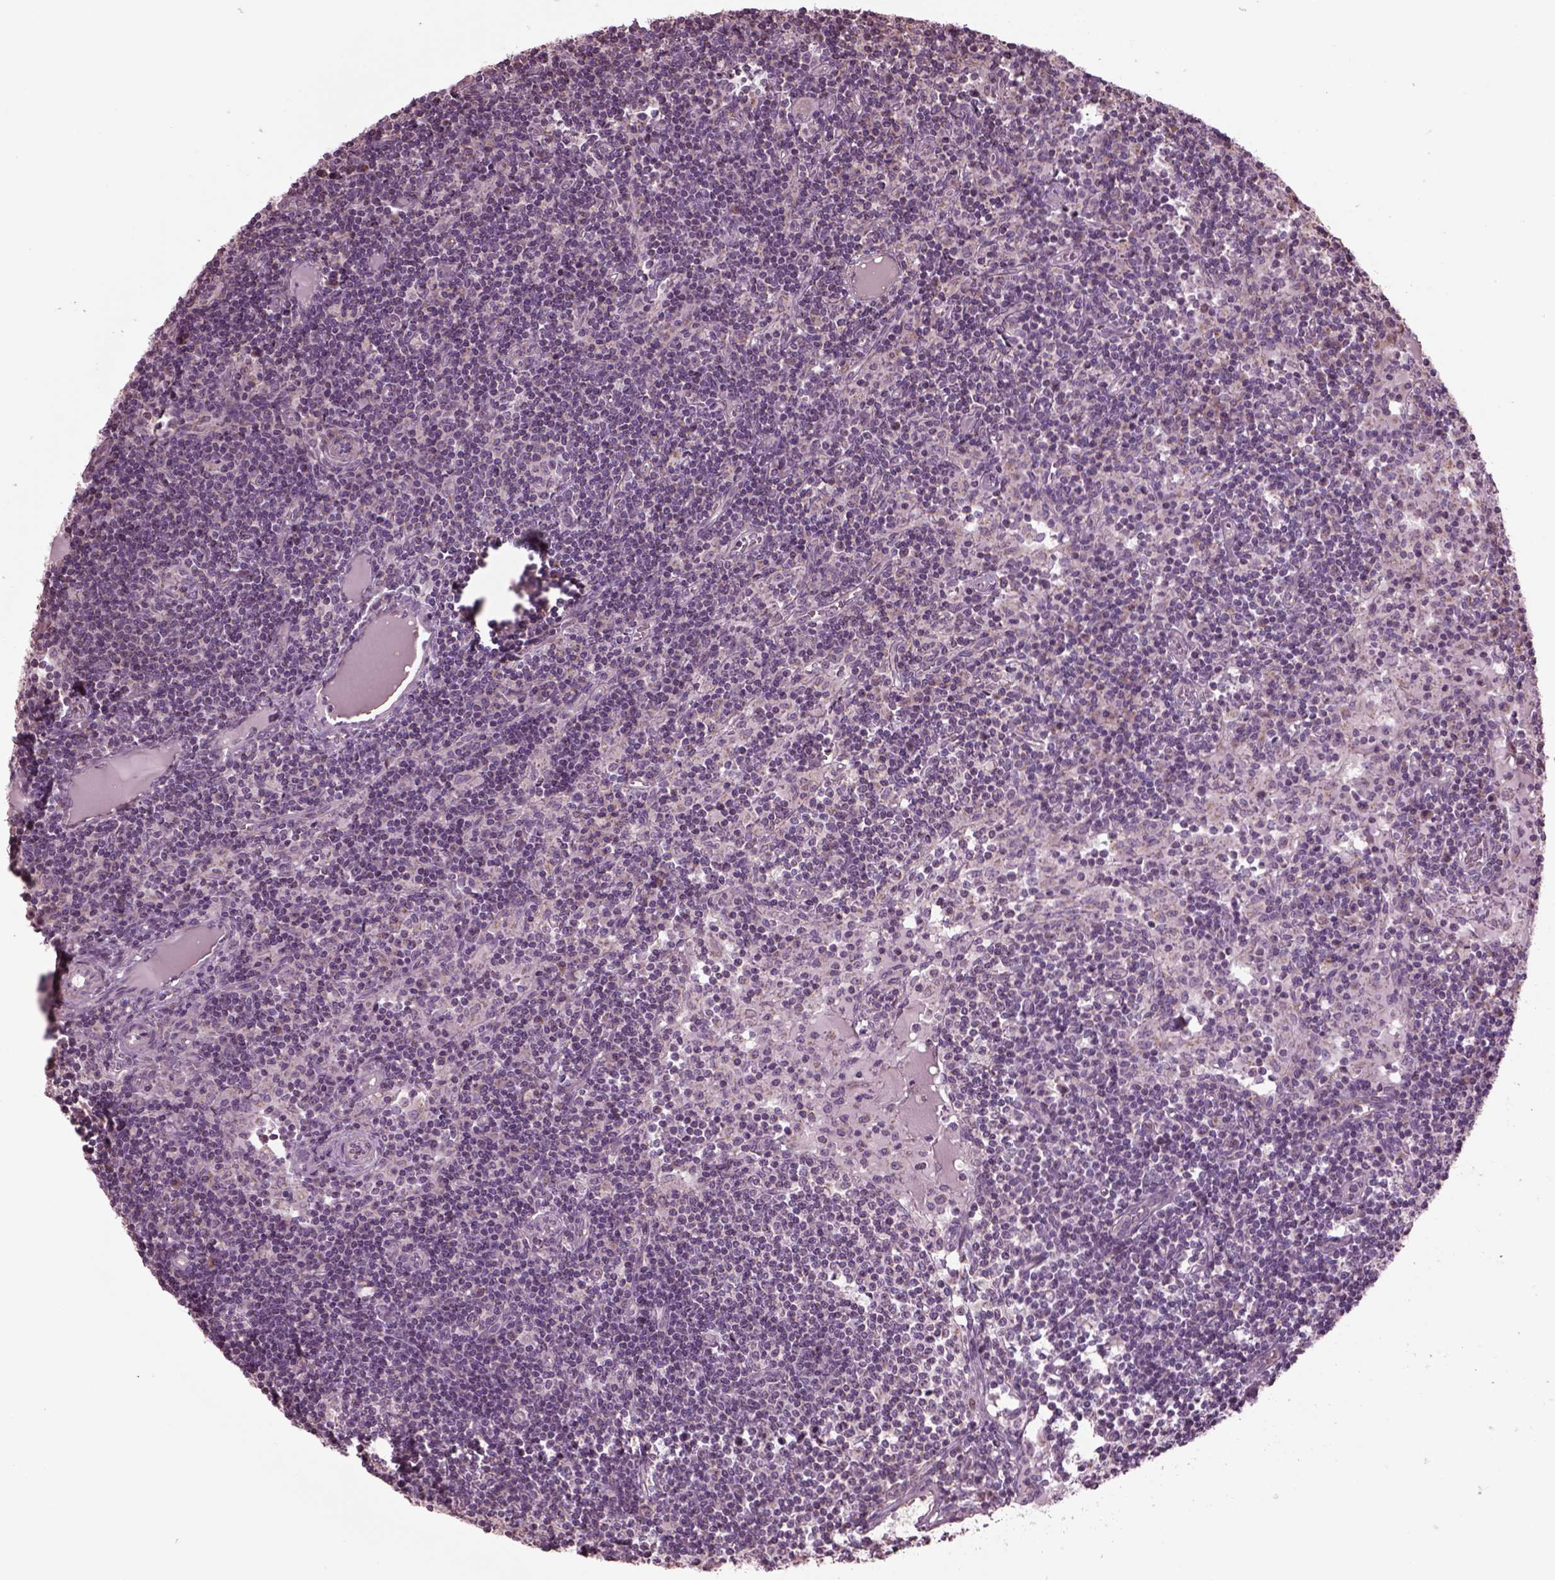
{"staining": {"intensity": "negative", "quantity": "none", "location": "none"}, "tissue": "lymph node", "cell_type": "Germinal center cells", "image_type": "normal", "snomed": [{"axis": "morphology", "description": "Normal tissue, NOS"}, {"axis": "topography", "description": "Lymph node"}], "caption": "This is an immunohistochemistry (IHC) micrograph of normal human lymph node. There is no staining in germinal center cells.", "gene": "SPATA7", "patient": {"sex": "female", "age": 72}}